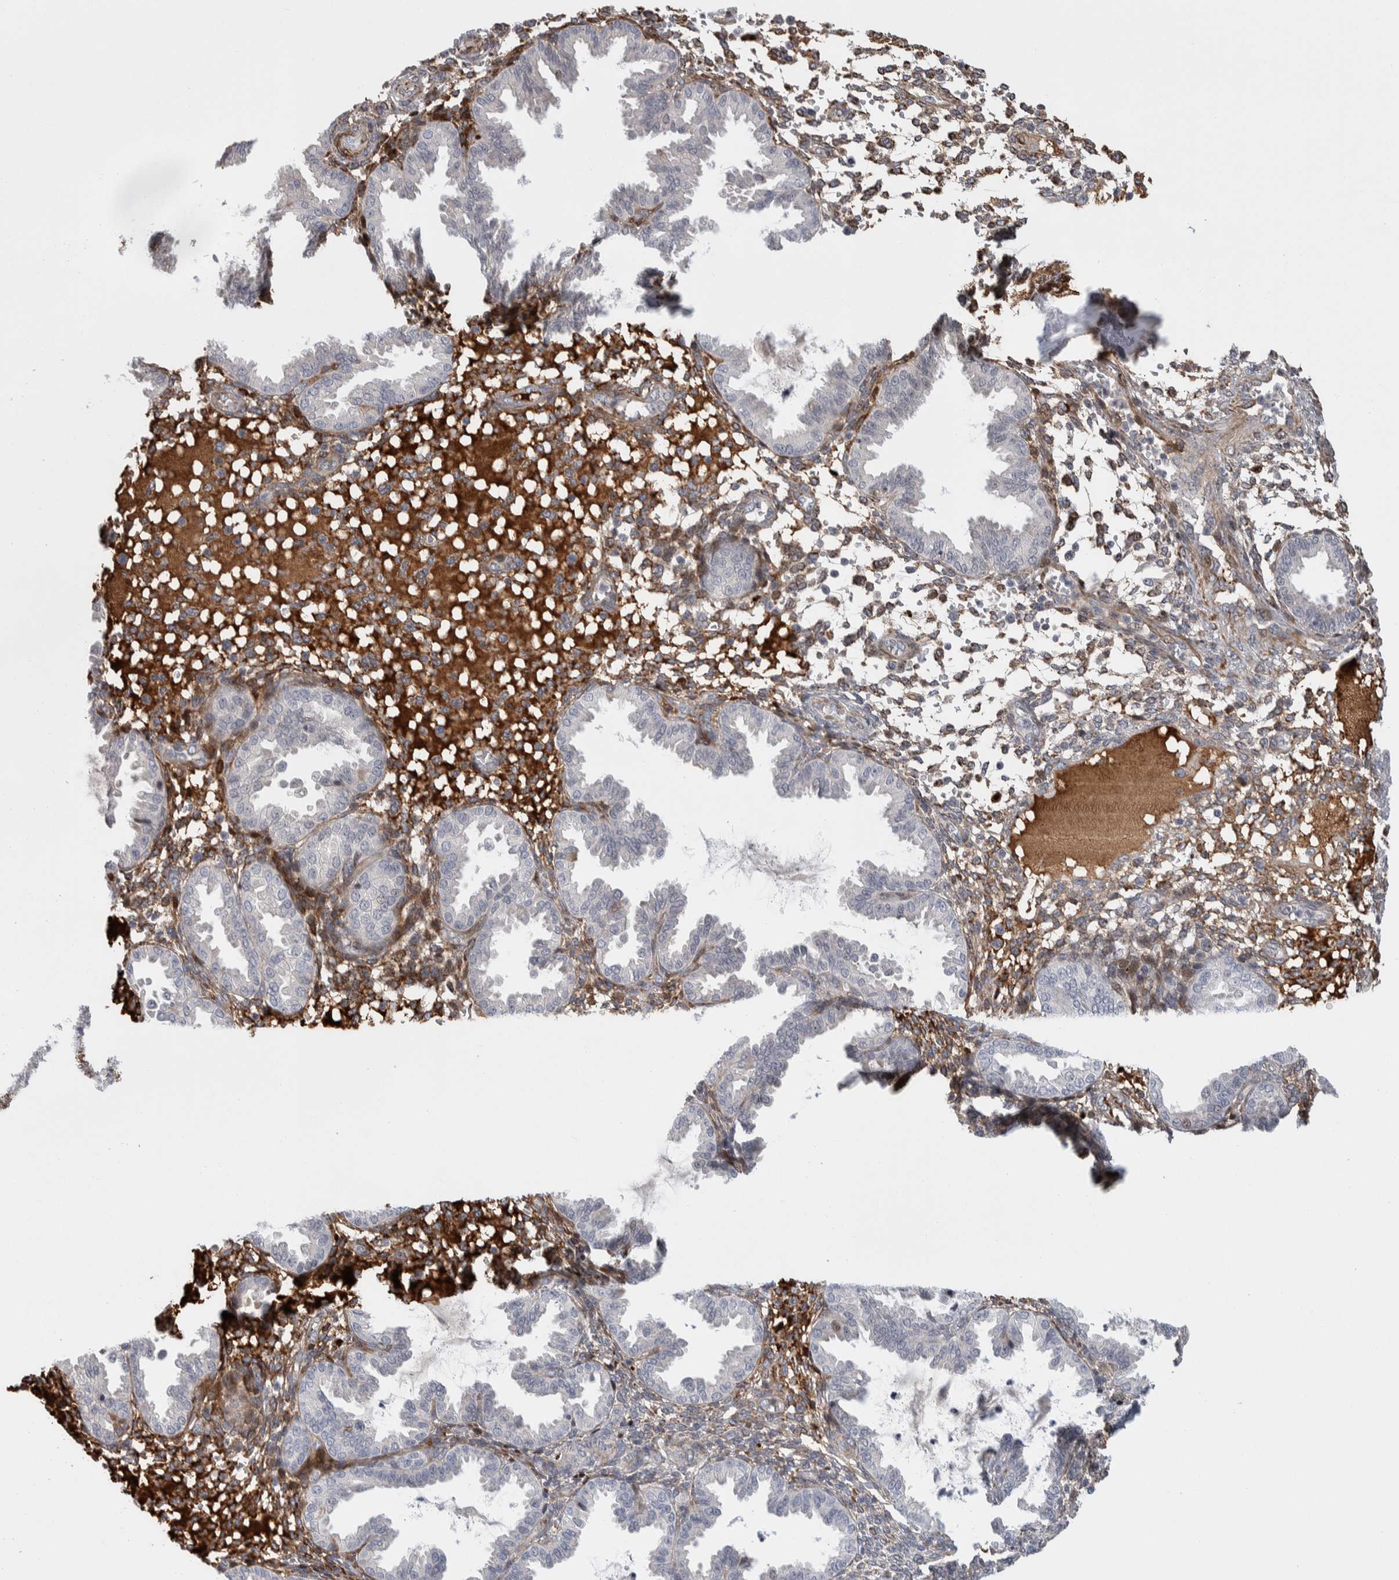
{"staining": {"intensity": "weak", "quantity": "25%-75%", "location": "cytoplasmic/membranous"}, "tissue": "endometrium", "cell_type": "Cells in endometrial stroma", "image_type": "normal", "snomed": [{"axis": "morphology", "description": "Normal tissue, NOS"}, {"axis": "topography", "description": "Endometrium"}], "caption": "Immunohistochemistry (IHC) histopathology image of benign endometrium: endometrium stained using immunohistochemistry (IHC) shows low levels of weak protein expression localized specifically in the cytoplasmic/membranous of cells in endometrial stroma, appearing as a cytoplasmic/membranous brown color.", "gene": "PSMG3", "patient": {"sex": "female", "age": 33}}